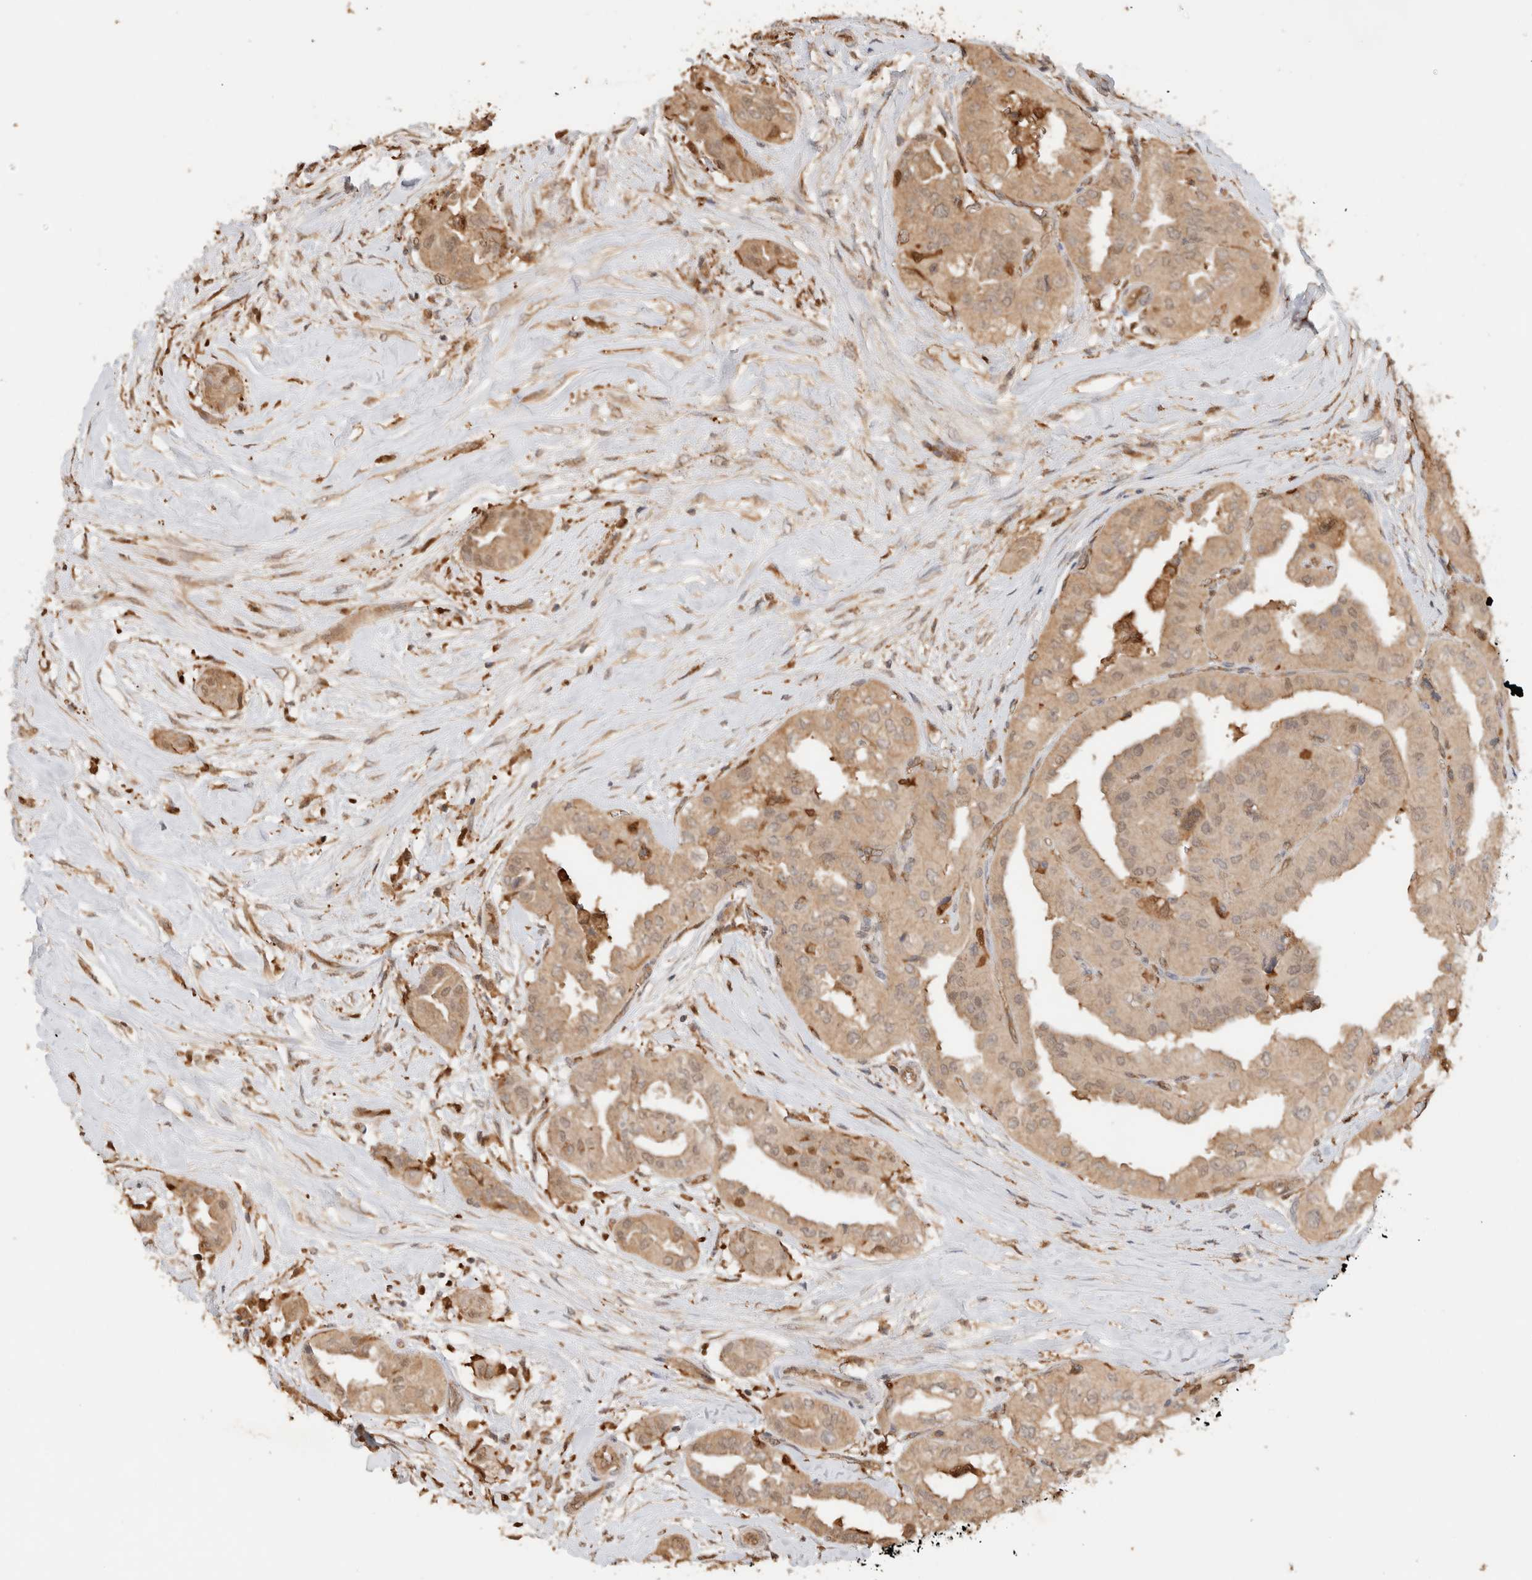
{"staining": {"intensity": "weak", "quantity": ">75%", "location": "cytoplasmic/membranous,nuclear"}, "tissue": "thyroid cancer", "cell_type": "Tumor cells", "image_type": "cancer", "snomed": [{"axis": "morphology", "description": "Papillary adenocarcinoma, NOS"}, {"axis": "topography", "description": "Thyroid gland"}], "caption": "IHC (DAB) staining of thyroid cancer (papillary adenocarcinoma) shows weak cytoplasmic/membranous and nuclear protein expression in approximately >75% of tumor cells. The protein of interest is stained brown, and the nuclei are stained in blue (DAB IHC with brightfield microscopy, high magnification).", "gene": "YWHAH", "patient": {"sex": "female", "age": 59}}